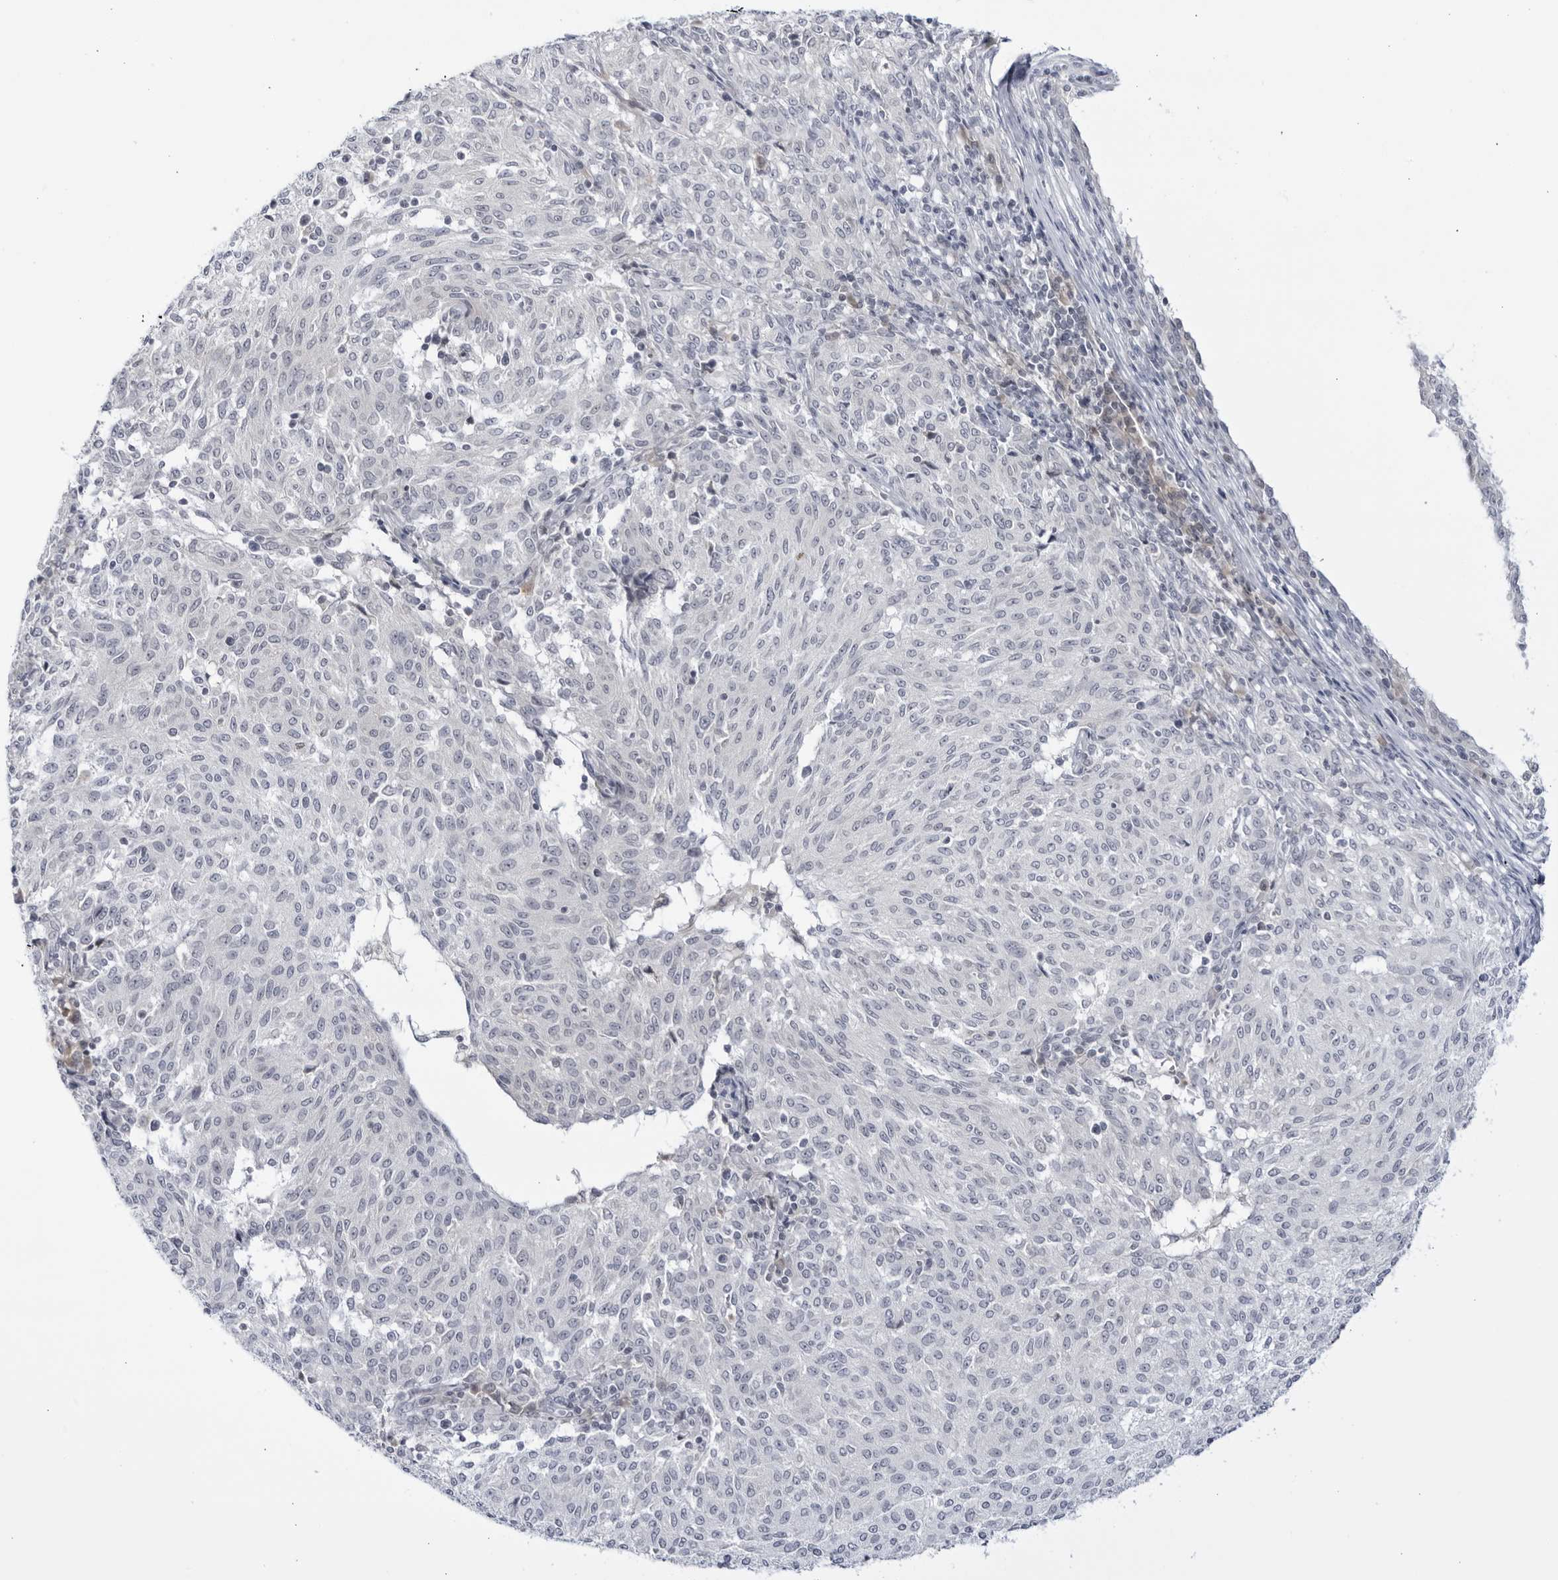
{"staining": {"intensity": "negative", "quantity": "none", "location": "none"}, "tissue": "melanoma", "cell_type": "Tumor cells", "image_type": "cancer", "snomed": [{"axis": "morphology", "description": "Malignant melanoma, NOS"}, {"axis": "topography", "description": "Skin"}], "caption": "Human melanoma stained for a protein using immunohistochemistry shows no staining in tumor cells.", "gene": "CNBD1", "patient": {"sex": "female", "age": 72}}